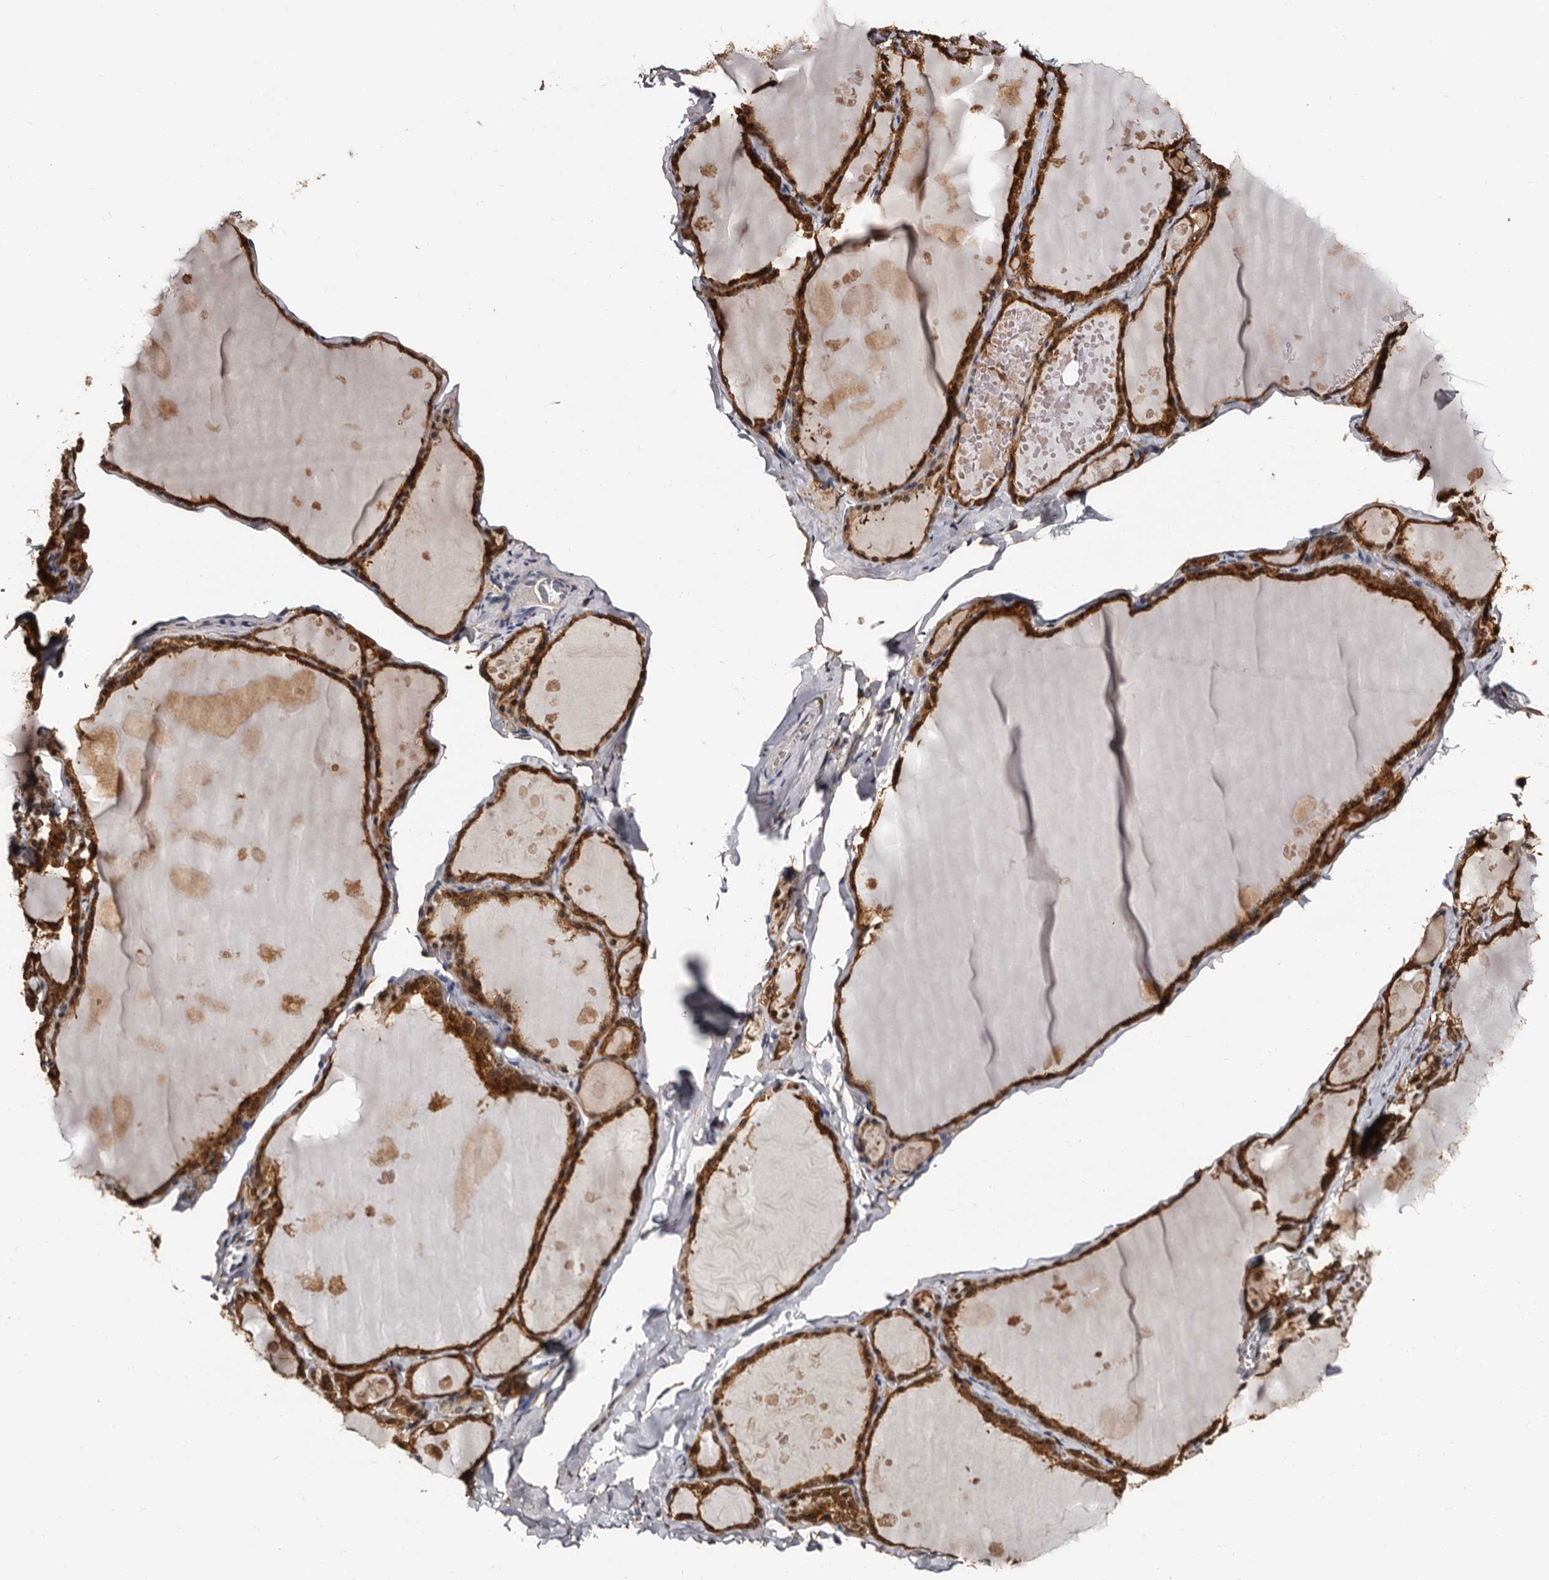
{"staining": {"intensity": "strong", "quantity": "25%-75%", "location": "cytoplasmic/membranous,nuclear"}, "tissue": "thyroid gland", "cell_type": "Glandular cells", "image_type": "normal", "snomed": [{"axis": "morphology", "description": "Normal tissue, NOS"}, {"axis": "topography", "description": "Thyroid gland"}], "caption": "Protein staining of unremarkable thyroid gland shows strong cytoplasmic/membranous,nuclear expression in approximately 25%-75% of glandular cells. The staining was performed using DAB to visualize the protein expression in brown, while the nuclei were stained in blue with hematoxylin (Magnification: 20x).", "gene": "DNPH1", "patient": {"sex": "male", "age": 56}}